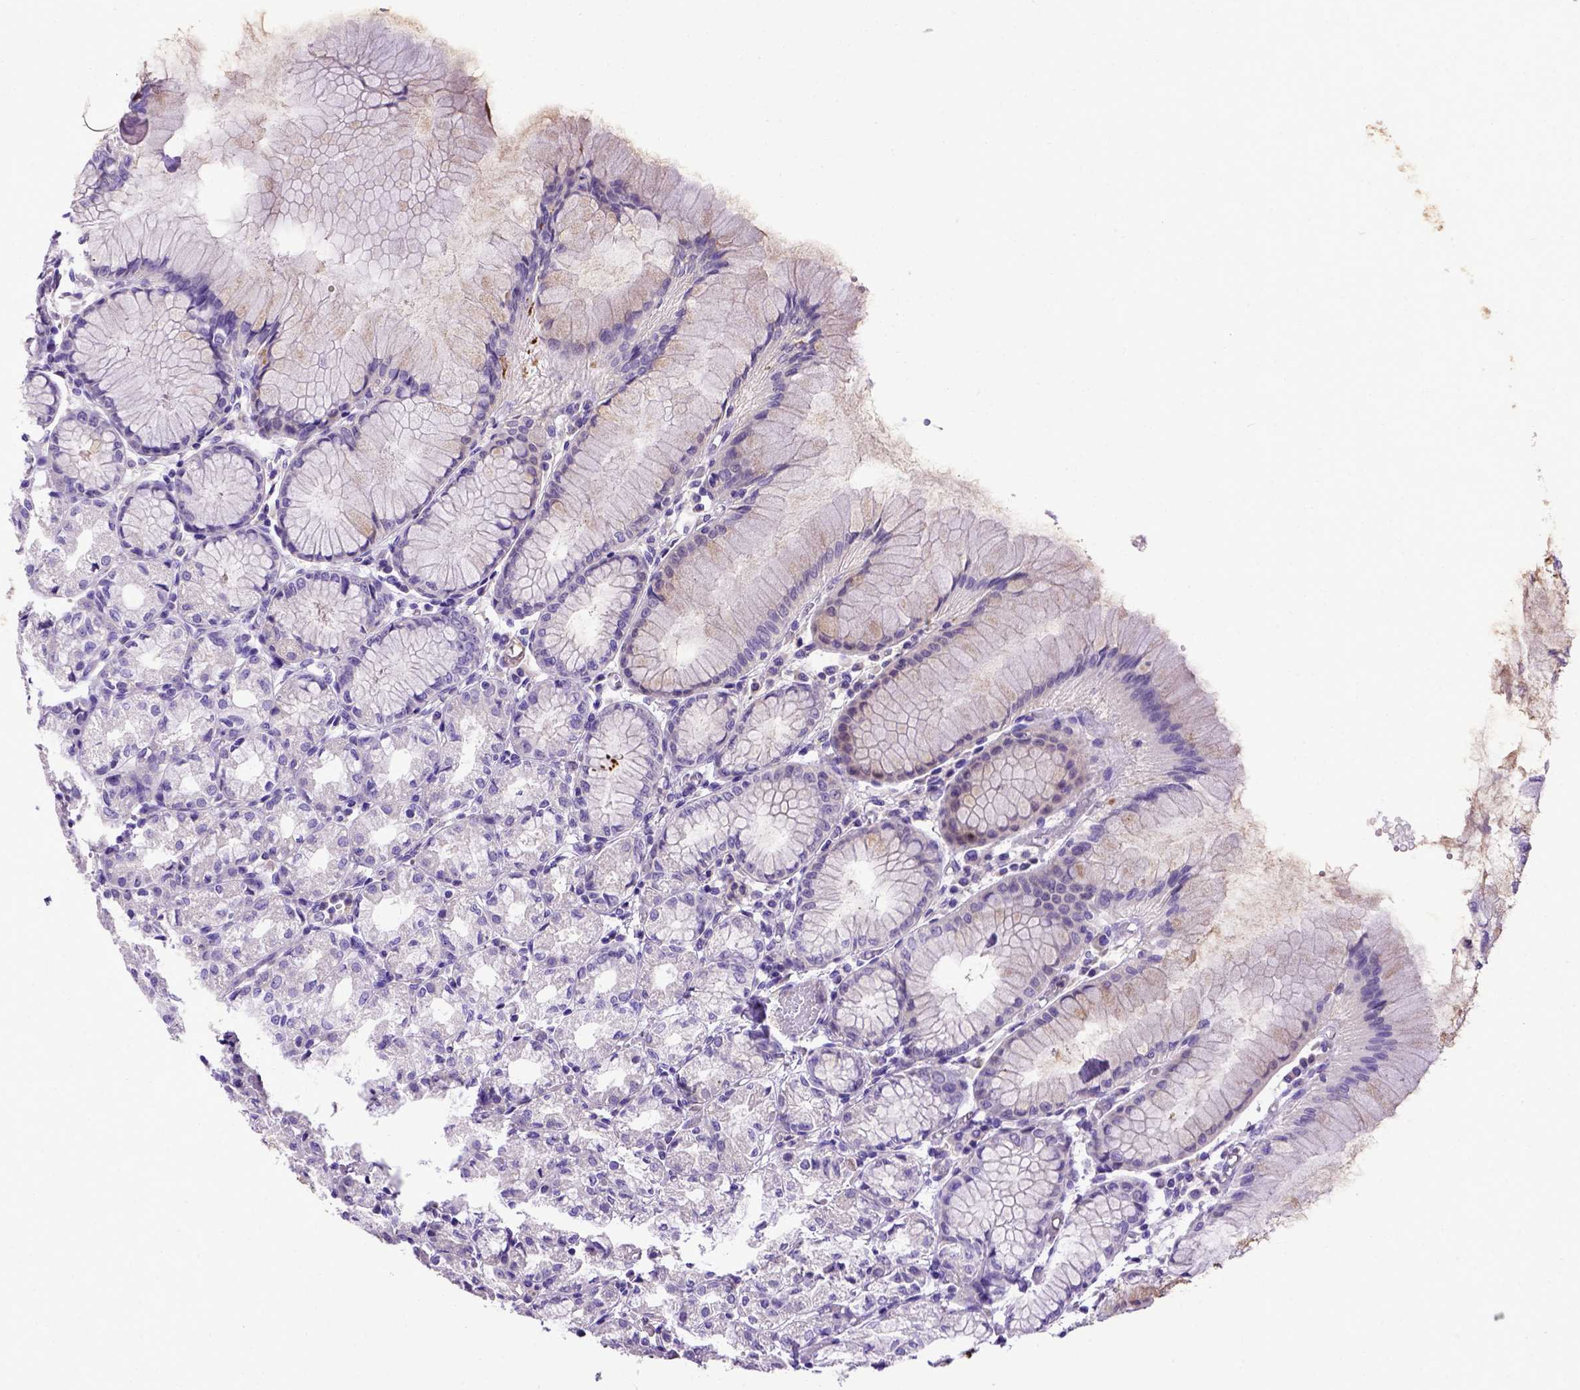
{"staining": {"intensity": "negative", "quantity": "none", "location": "none"}, "tissue": "stomach", "cell_type": "Glandular cells", "image_type": "normal", "snomed": [{"axis": "morphology", "description": "Normal tissue, NOS"}, {"axis": "topography", "description": "Stomach"}], "caption": "Immunohistochemistry photomicrograph of benign human stomach stained for a protein (brown), which reveals no staining in glandular cells. Nuclei are stained in blue.", "gene": "ADAM12", "patient": {"sex": "female", "age": 57}}